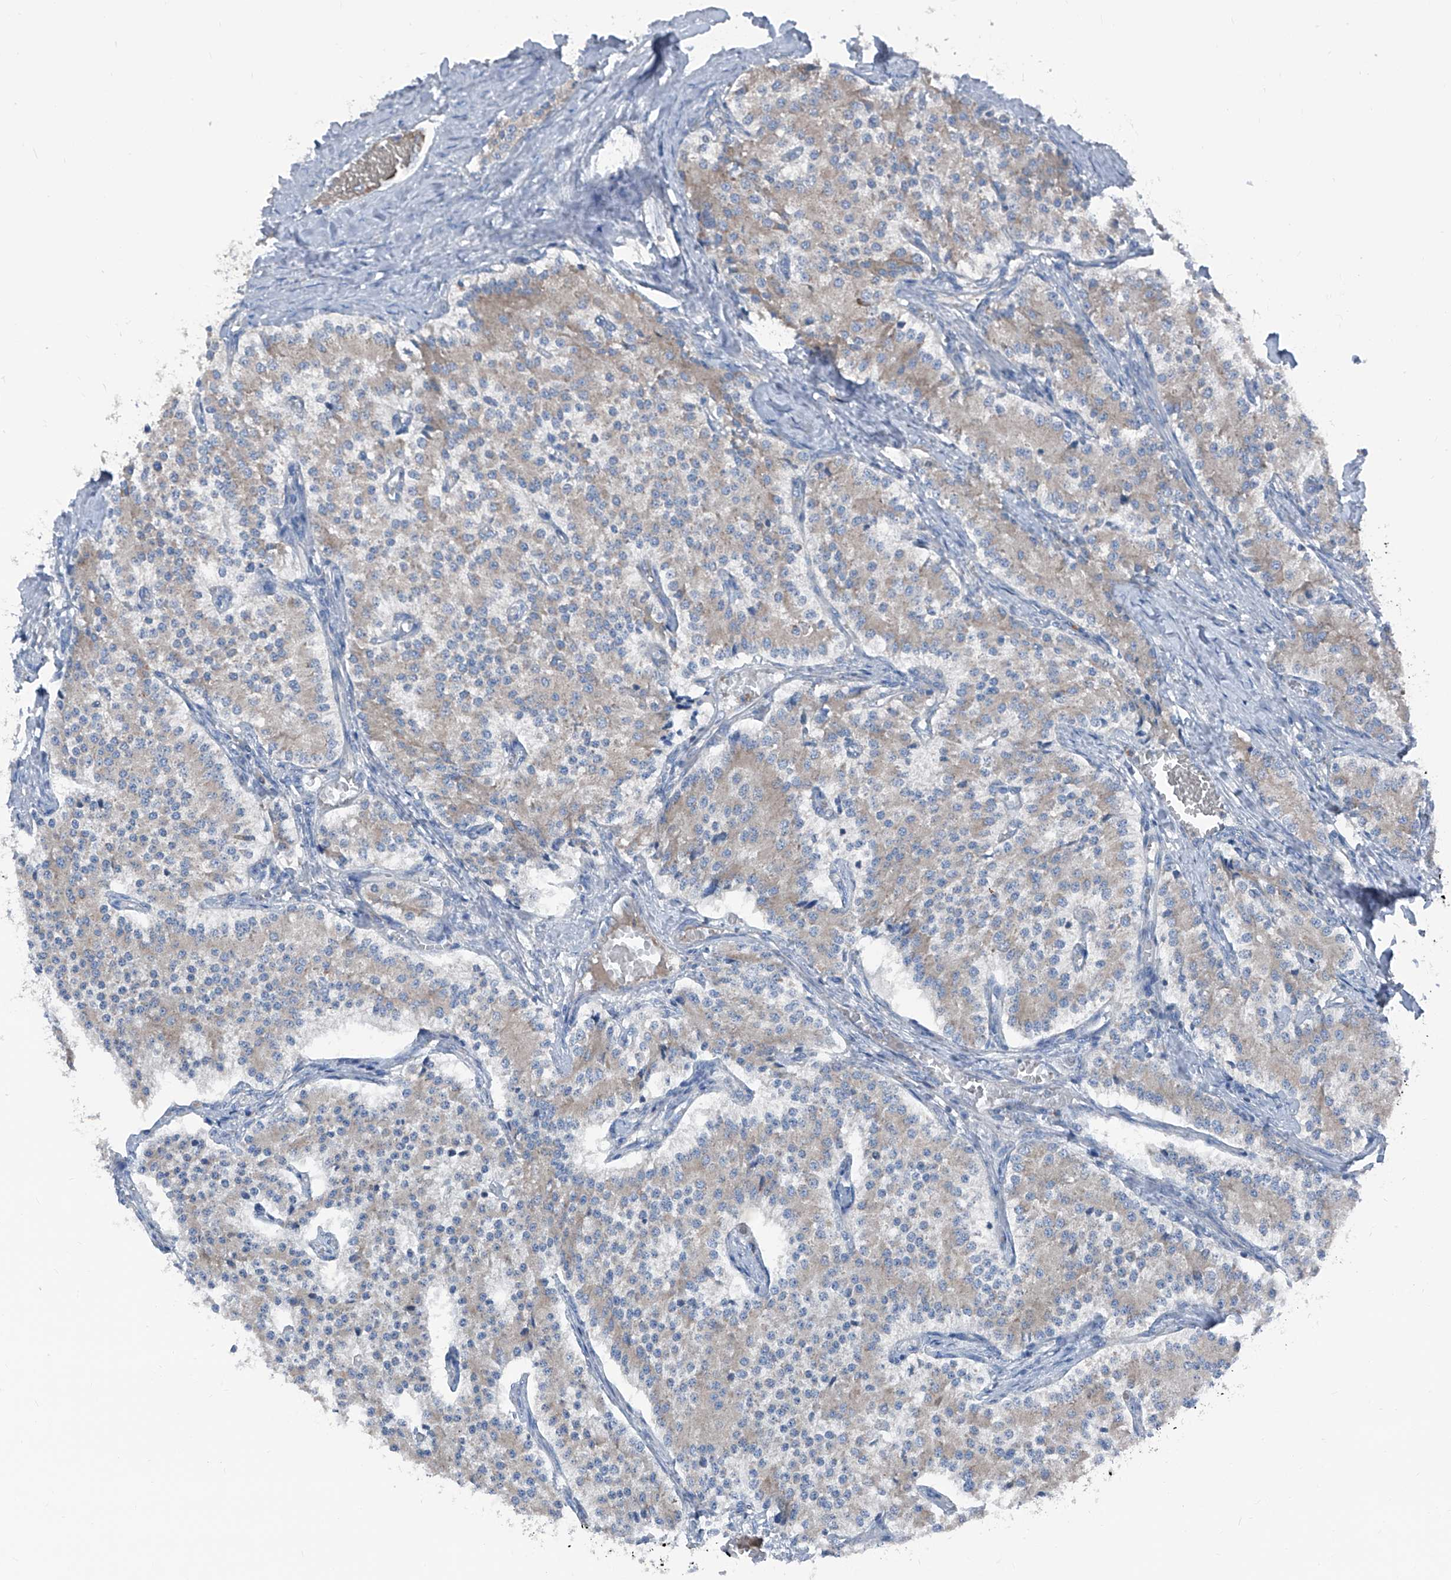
{"staining": {"intensity": "negative", "quantity": "none", "location": "none"}, "tissue": "carcinoid", "cell_type": "Tumor cells", "image_type": "cancer", "snomed": [{"axis": "morphology", "description": "Carcinoid, malignant, NOS"}, {"axis": "topography", "description": "Colon"}], "caption": "High power microscopy histopathology image of an immunohistochemistry micrograph of carcinoid, revealing no significant positivity in tumor cells.", "gene": "GPAT3", "patient": {"sex": "female", "age": 52}}